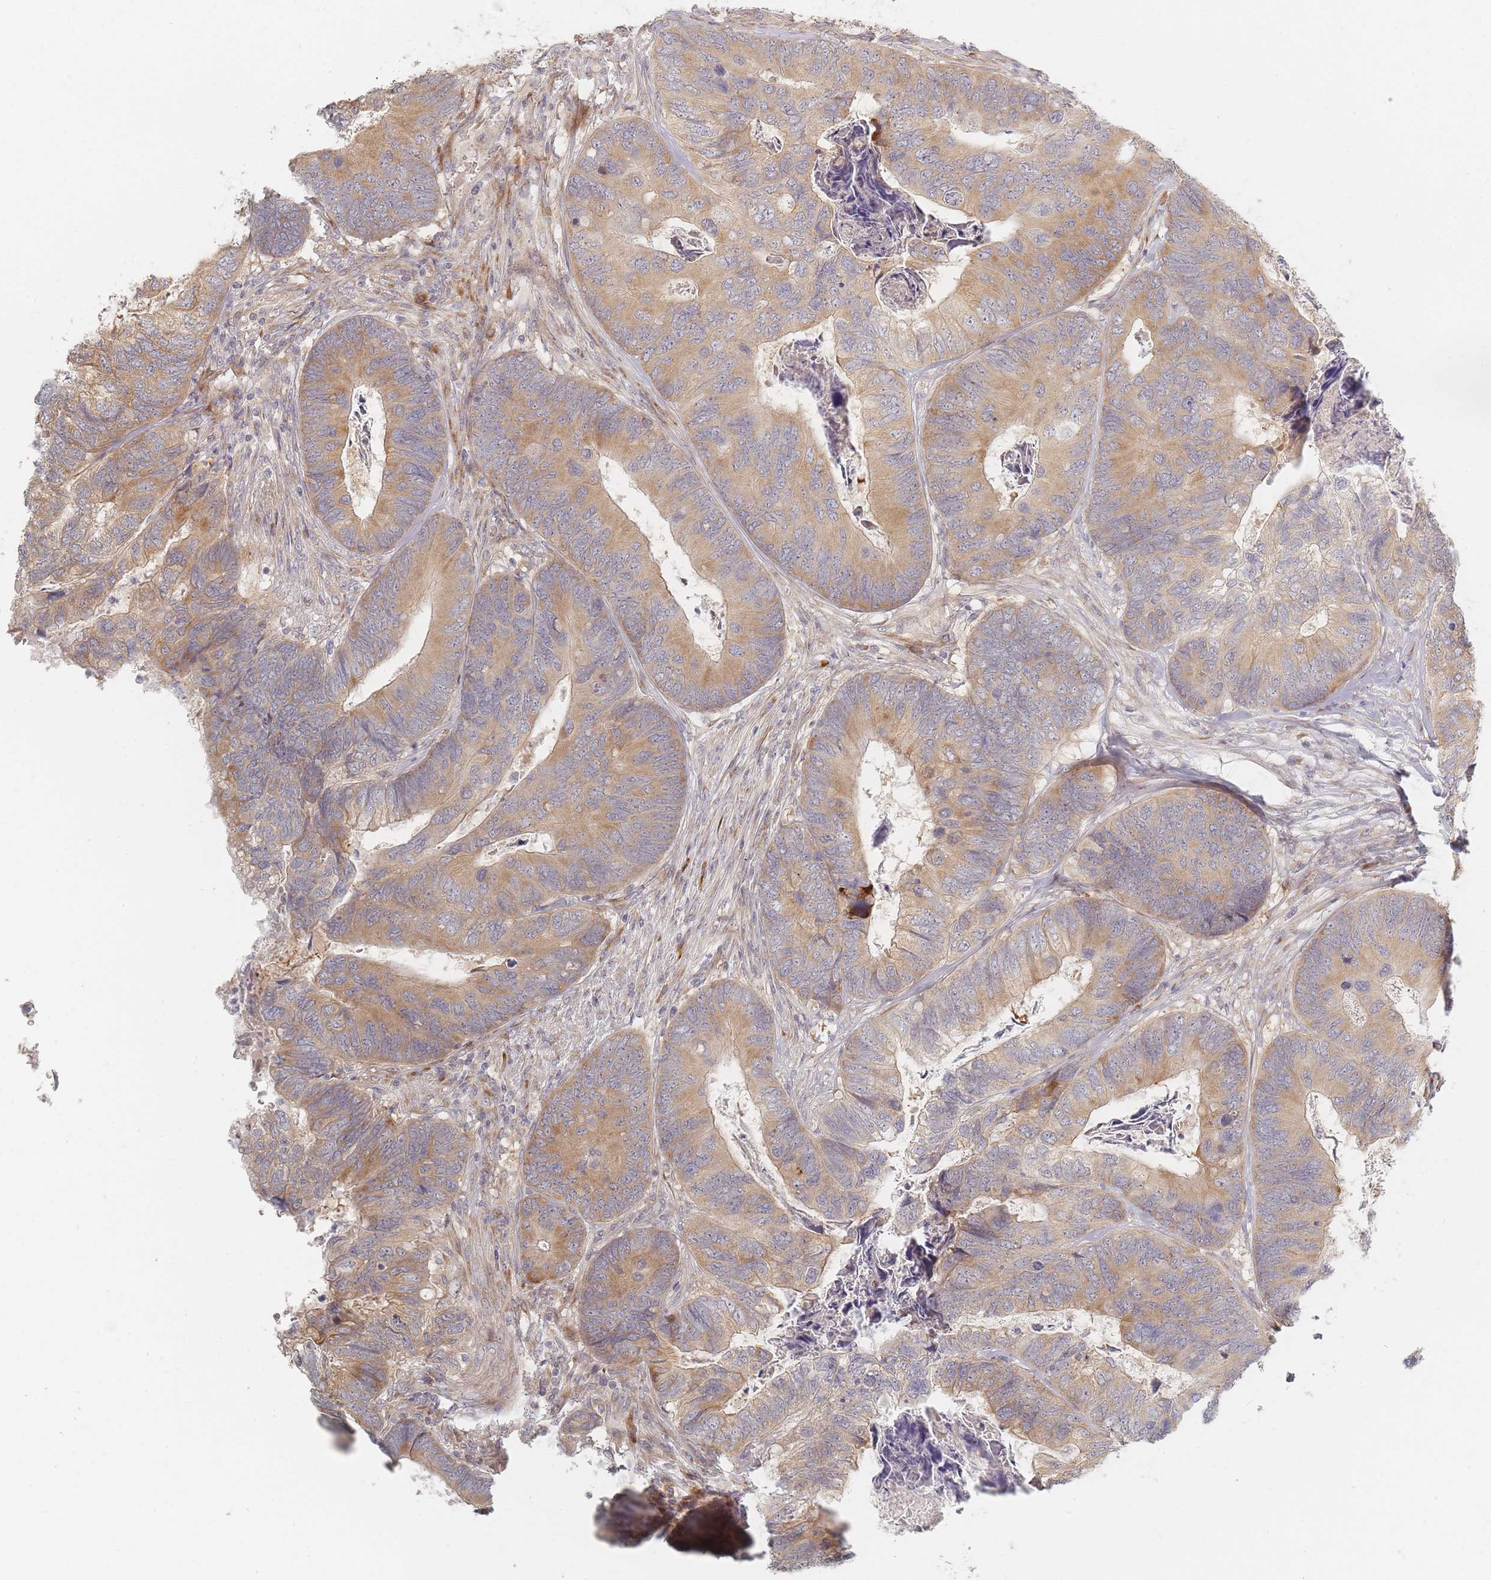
{"staining": {"intensity": "moderate", "quantity": ">75%", "location": "cytoplasmic/membranous"}, "tissue": "colorectal cancer", "cell_type": "Tumor cells", "image_type": "cancer", "snomed": [{"axis": "morphology", "description": "Adenocarcinoma, NOS"}, {"axis": "topography", "description": "Colon"}], "caption": "Colorectal cancer (adenocarcinoma) stained with DAB (3,3'-diaminobenzidine) immunohistochemistry (IHC) reveals medium levels of moderate cytoplasmic/membranous positivity in approximately >75% of tumor cells. (DAB = brown stain, brightfield microscopy at high magnification).", "gene": "ZKSCAN7", "patient": {"sex": "female", "age": 67}}